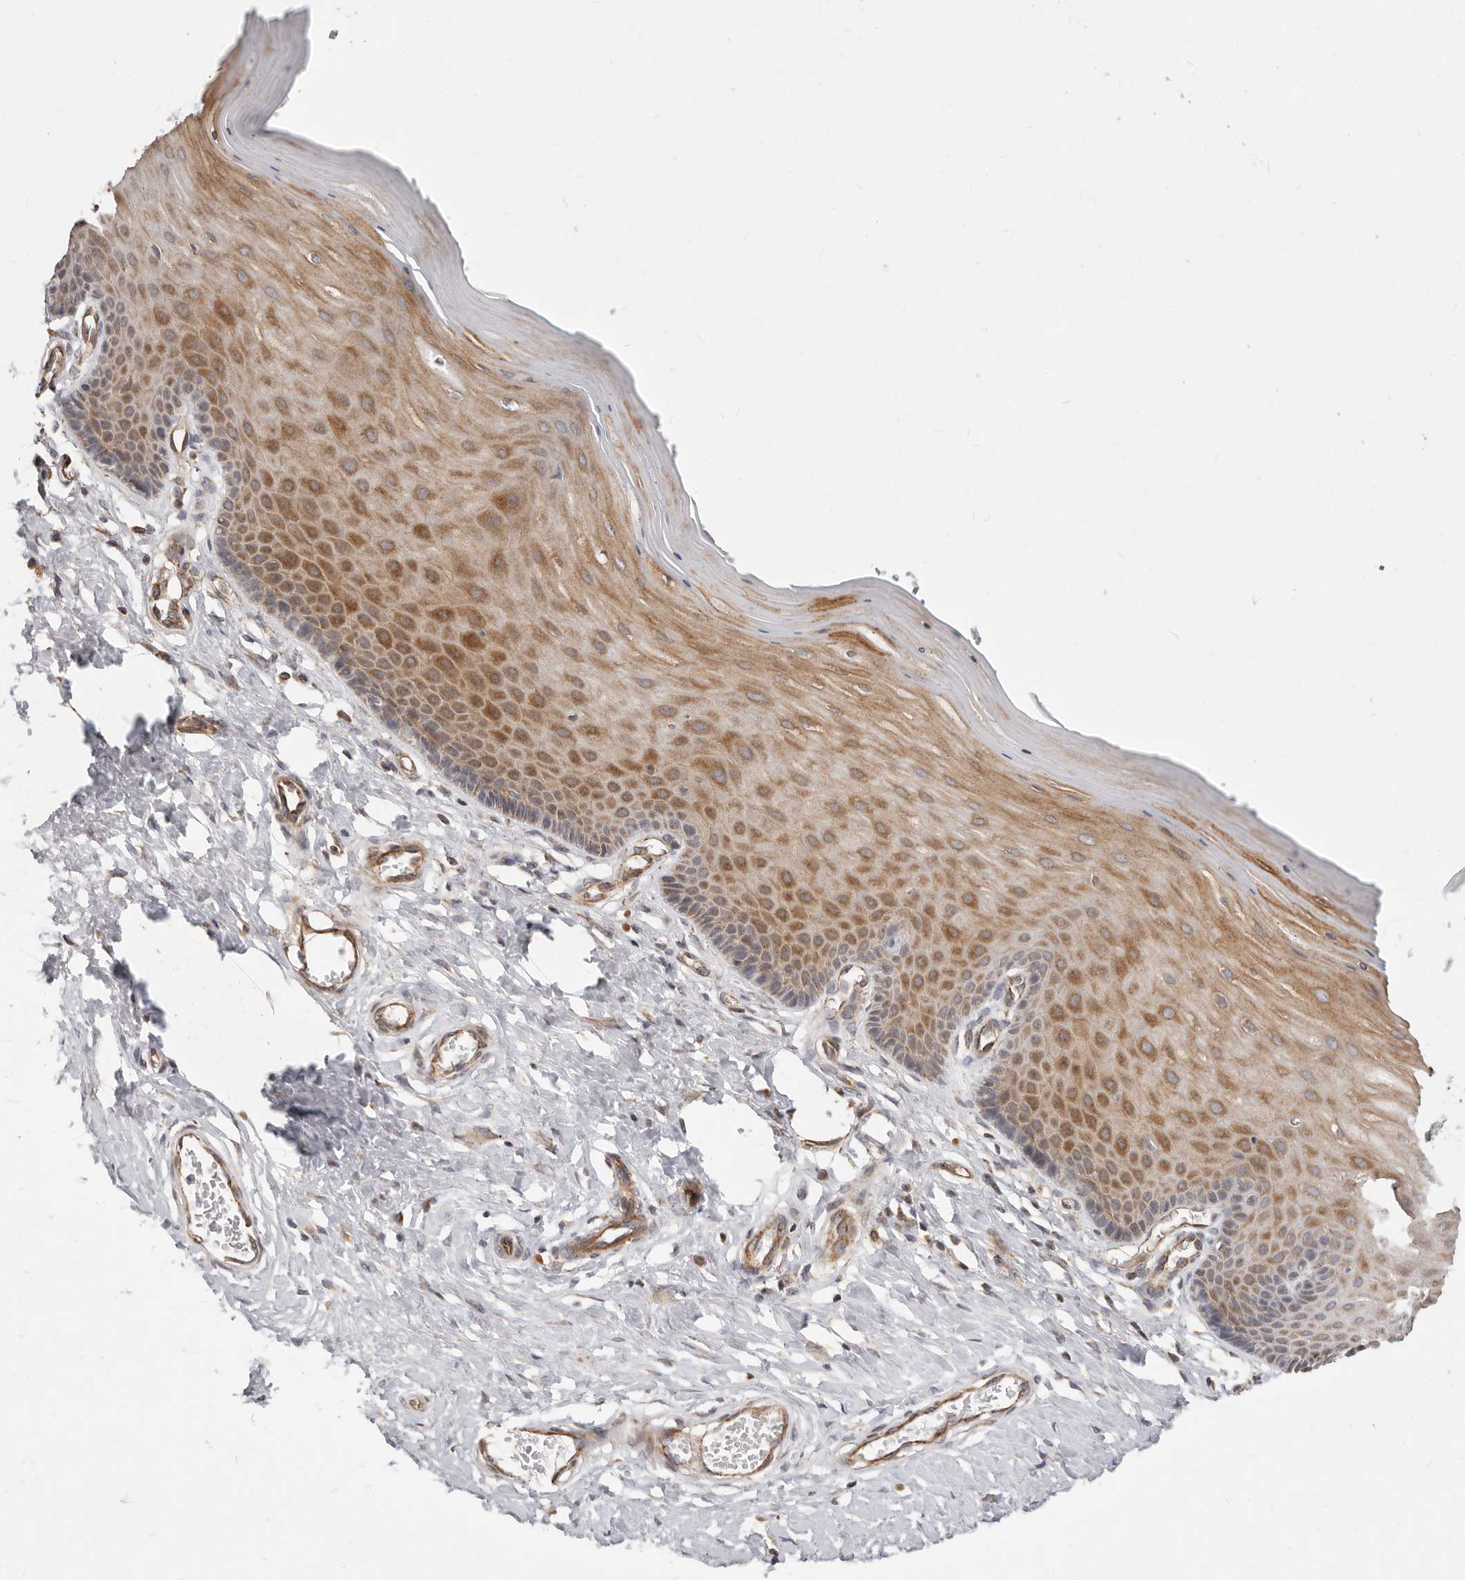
{"staining": {"intensity": "moderate", "quantity": ">75%", "location": "cytoplasmic/membranous"}, "tissue": "cervix", "cell_type": "Glandular cells", "image_type": "normal", "snomed": [{"axis": "morphology", "description": "Normal tissue, NOS"}, {"axis": "topography", "description": "Cervix"}], "caption": "Immunohistochemistry (IHC) (DAB (3,3'-diaminobenzidine)) staining of benign cervix demonstrates moderate cytoplasmic/membranous protein positivity in about >75% of glandular cells. Immunohistochemistry (IHC) stains the protein of interest in brown and the nuclei are stained blue.", "gene": "USP49", "patient": {"sex": "female", "age": 55}}